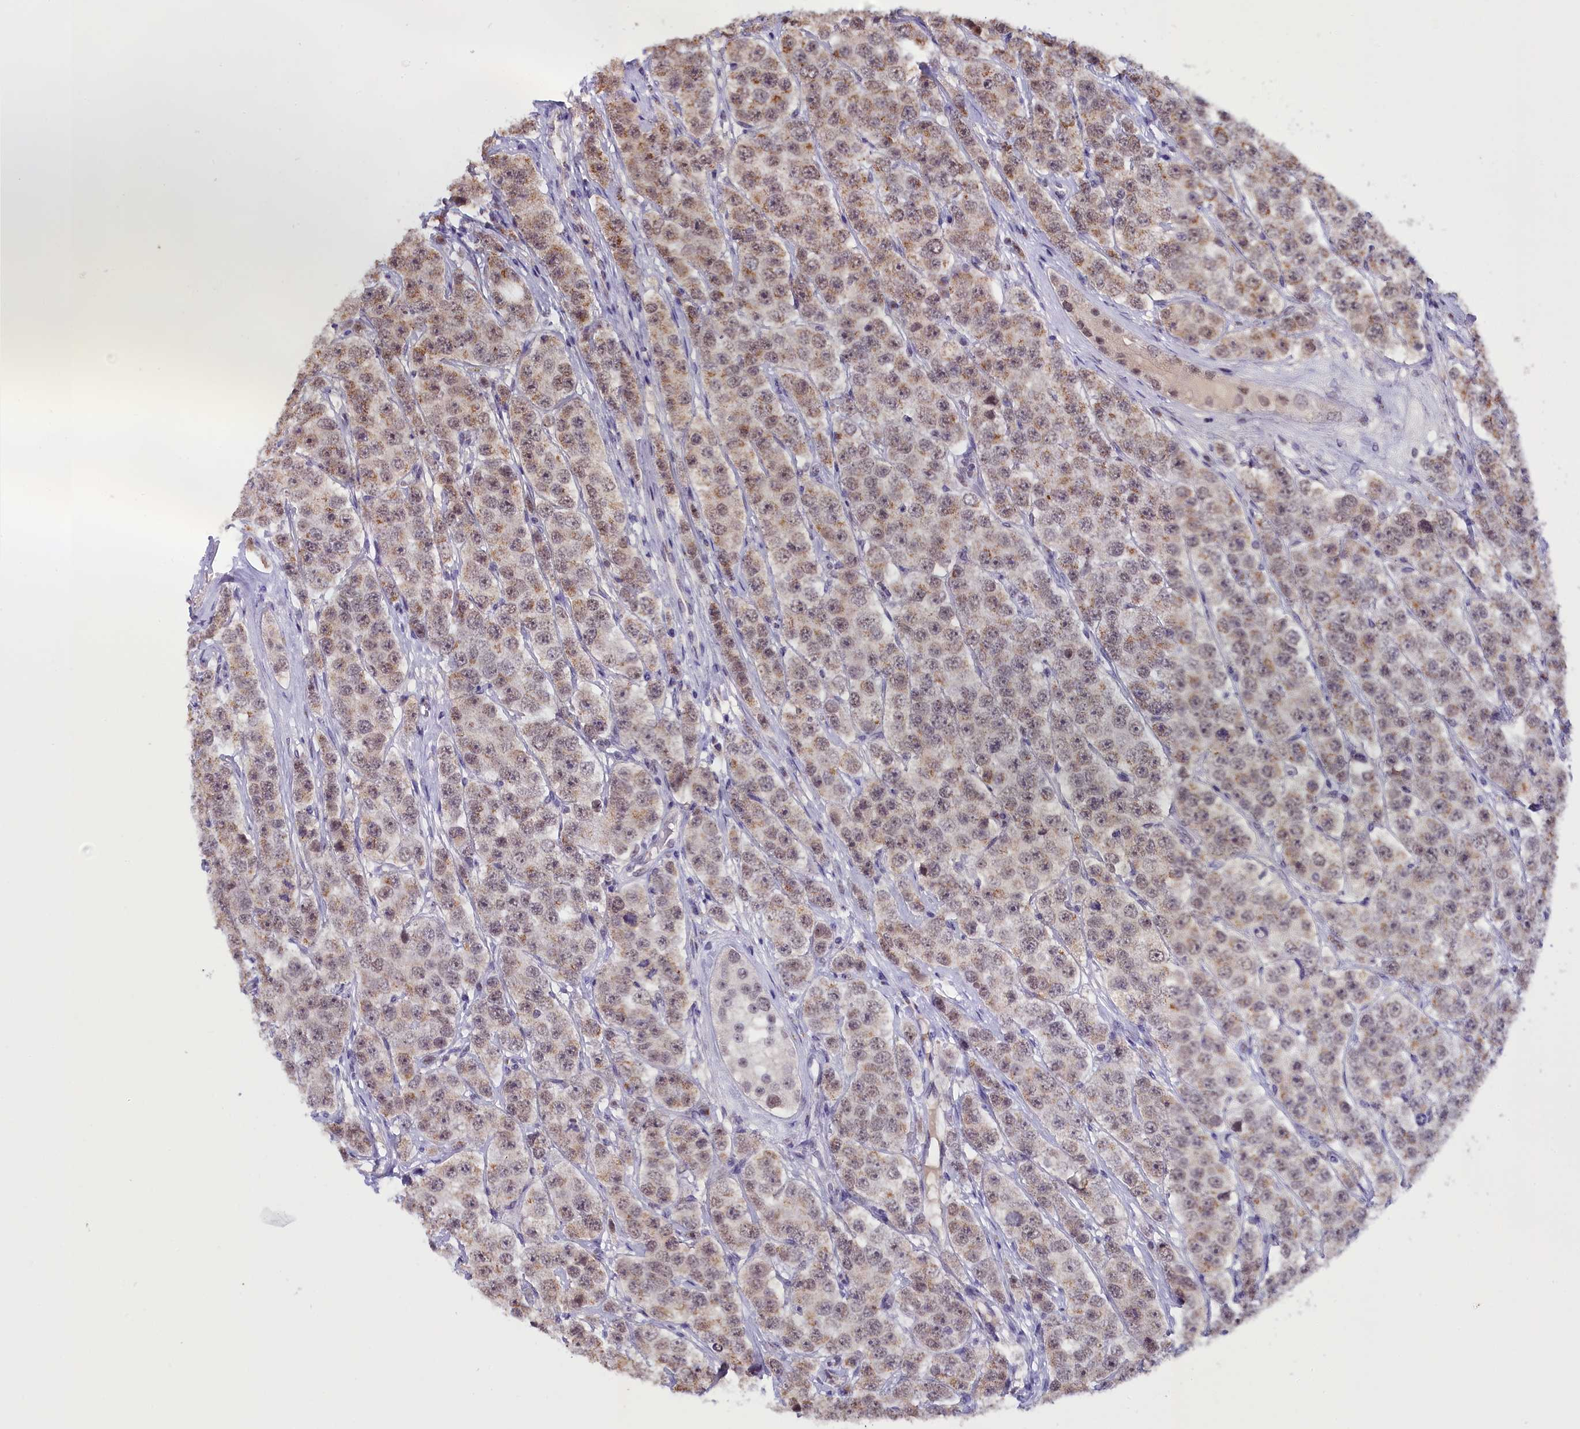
{"staining": {"intensity": "weak", "quantity": "25%-75%", "location": "cytoplasmic/membranous"}, "tissue": "testis cancer", "cell_type": "Tumor cells", "image_type": "cancer", "snomed": [{"axis": "morphology", "description": "Seminoma, NOS"}, {"axis": "topography", "description": "Testis"}], "caption": "Immunohistochemical staining of human testis cancer (seminoma) demonstrates weak cytoplasmic/membranous protein expression in about 25%-75% of tumor cells.", "gene": "NCBP1", "patient": {"sex": "male", "age": 28}}